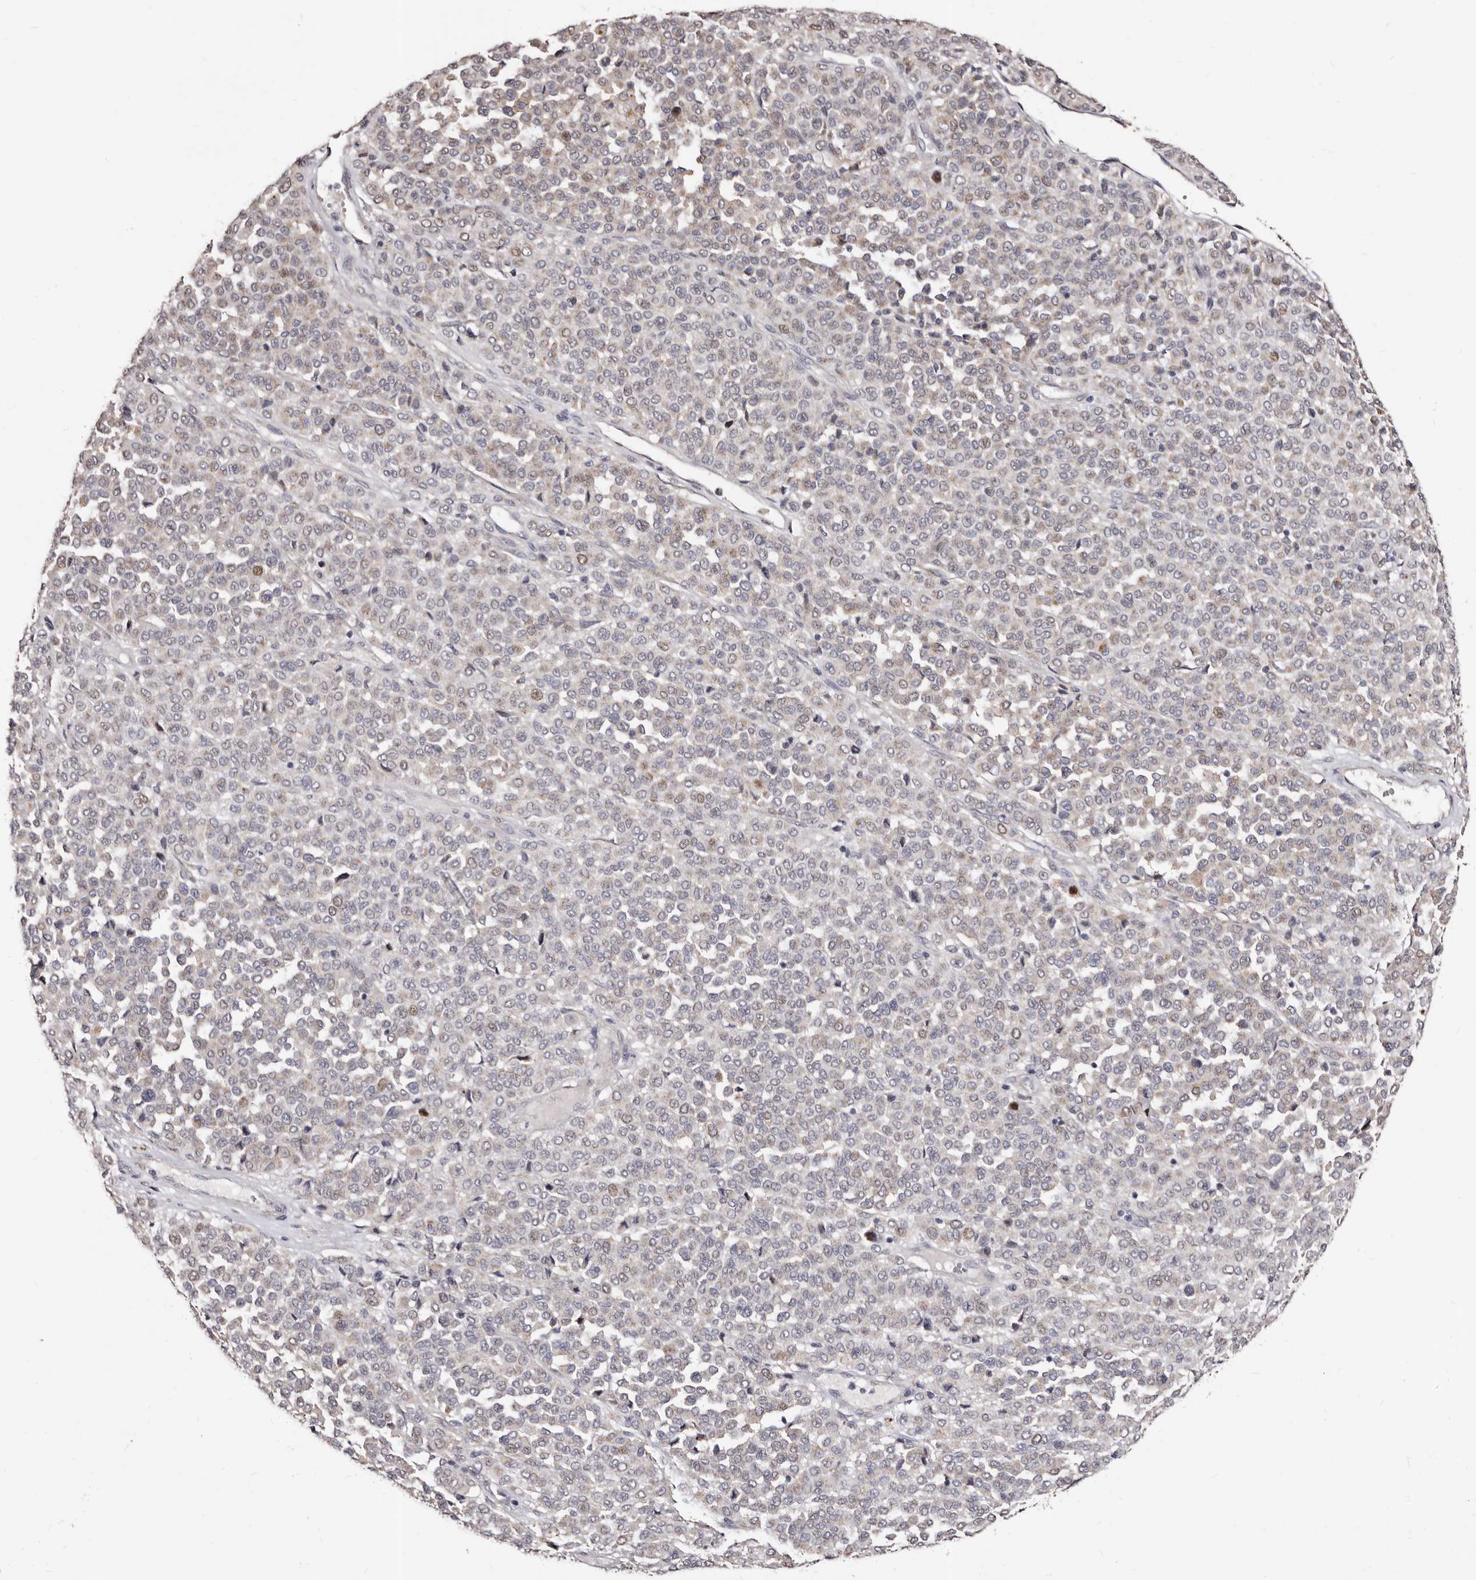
{"staining": {"intensity": "negative", "quantity": "none", "location": "none"}, "tissue": "melanoma", "cell_type": "Tumor cells", "image_type": "cancer", "snomed": [{"axis": "morphology", "description": "Malignant melanoma, Metastatic site"}, {"axis": "topography", "description": "Pancreas"}], "caption": "High magnification brightfield microscopy of melanoma stained with DAB (3,3'-diaminobenzidine) (brown) and counterstained with hematoxylin (blue): tumor cells show no significant expression. (Stains: DAB (3,3'-diaminobenzidine) immunohistochemistry with hematoxylin counter stain, Microscopy: brightfield microscopy at high magnification).", "gene": "PTAFR", "patient": {"sex": "female", "age": 30}}